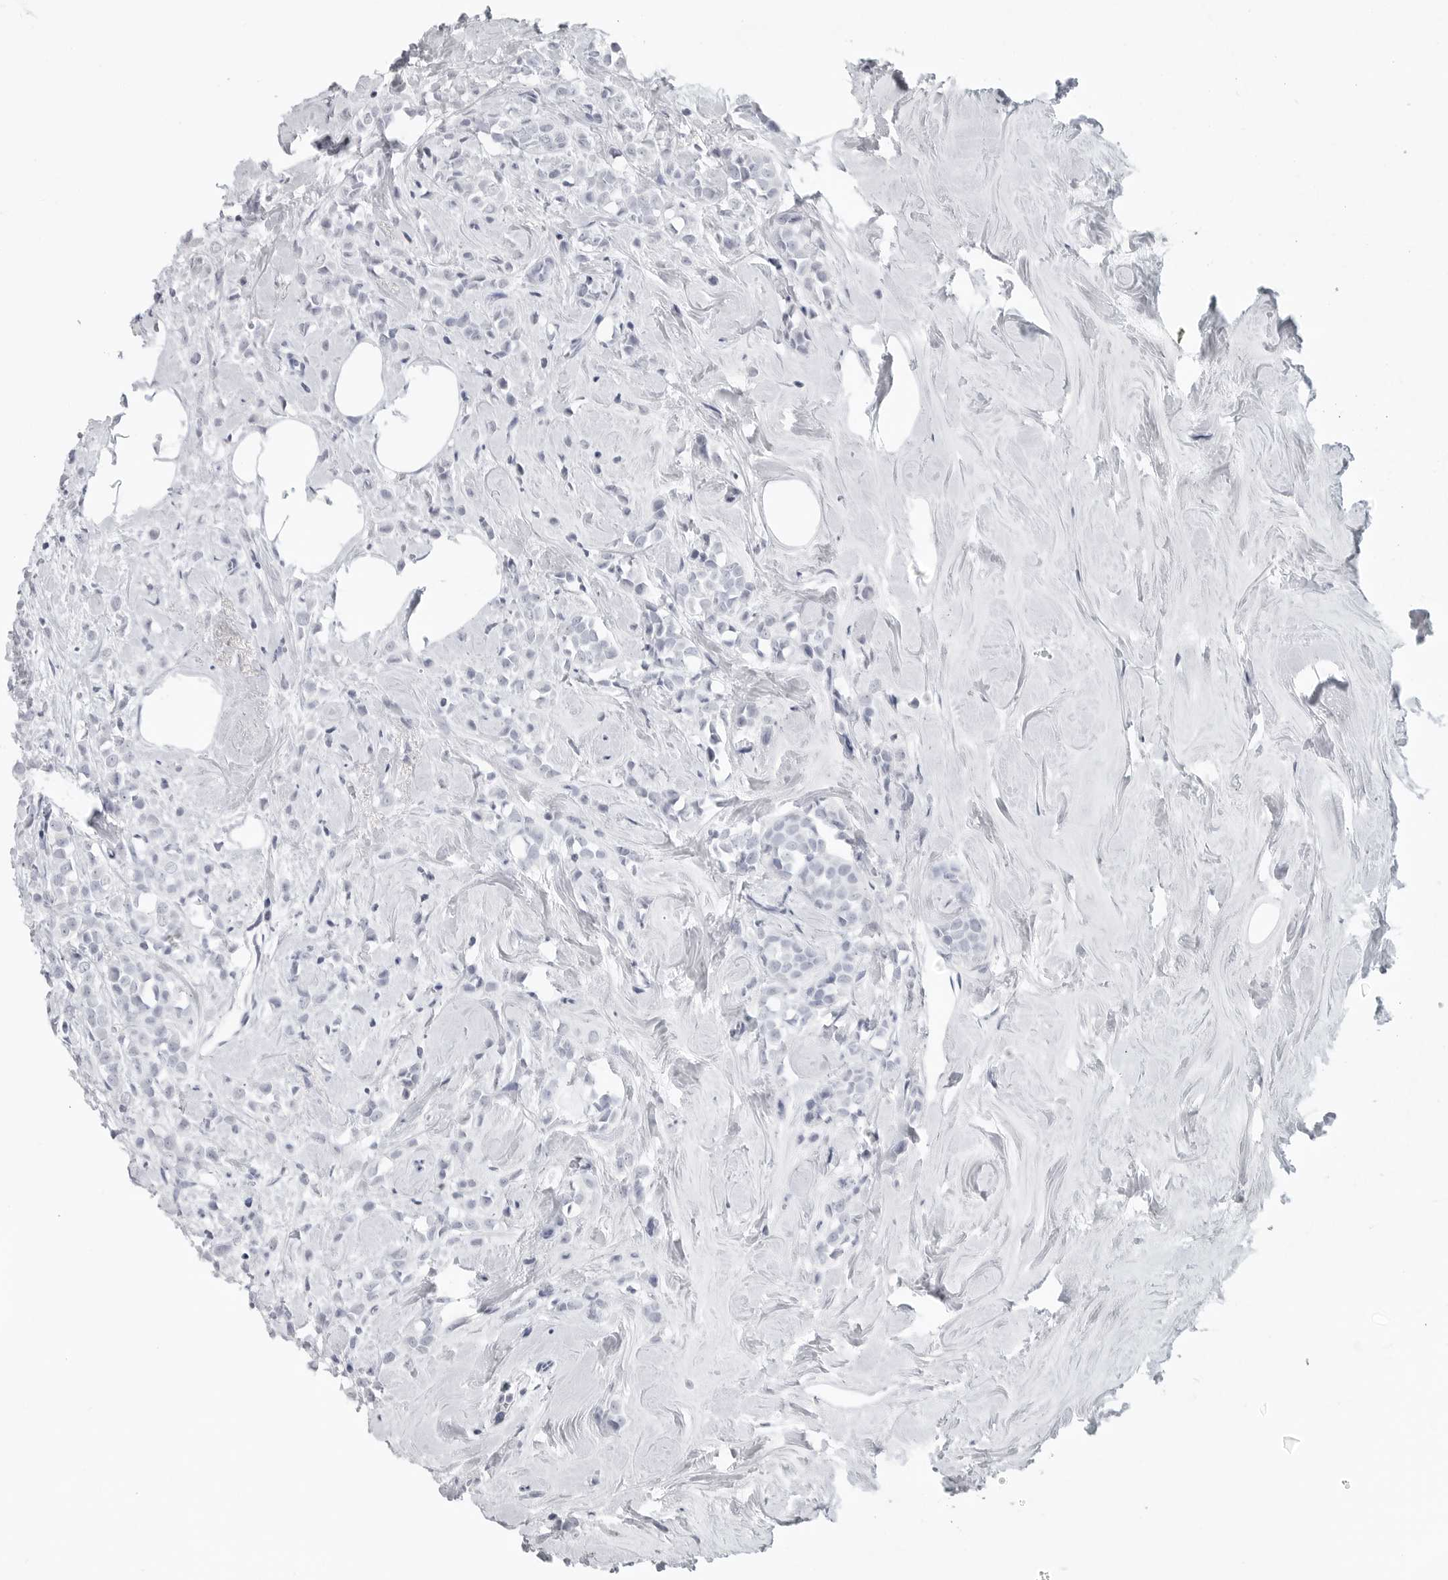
{"staining": {"intensity": "negative", "quantity": "none", "location": "none"}, "tissue": "breast cancer", "cell_type": "Tumor cells", "image_type": "cancer", "snomed": [{"axis": "morphology", "description": "Lobular carcinoma"}, {"axis": "topography", "description": "Breast"}], "caption": "Image shows no significant protein expression in tumor cells of lobular carcinoma (breast).", "gene": "LY6D", "patient": {"sex": "female", "age": 47}}